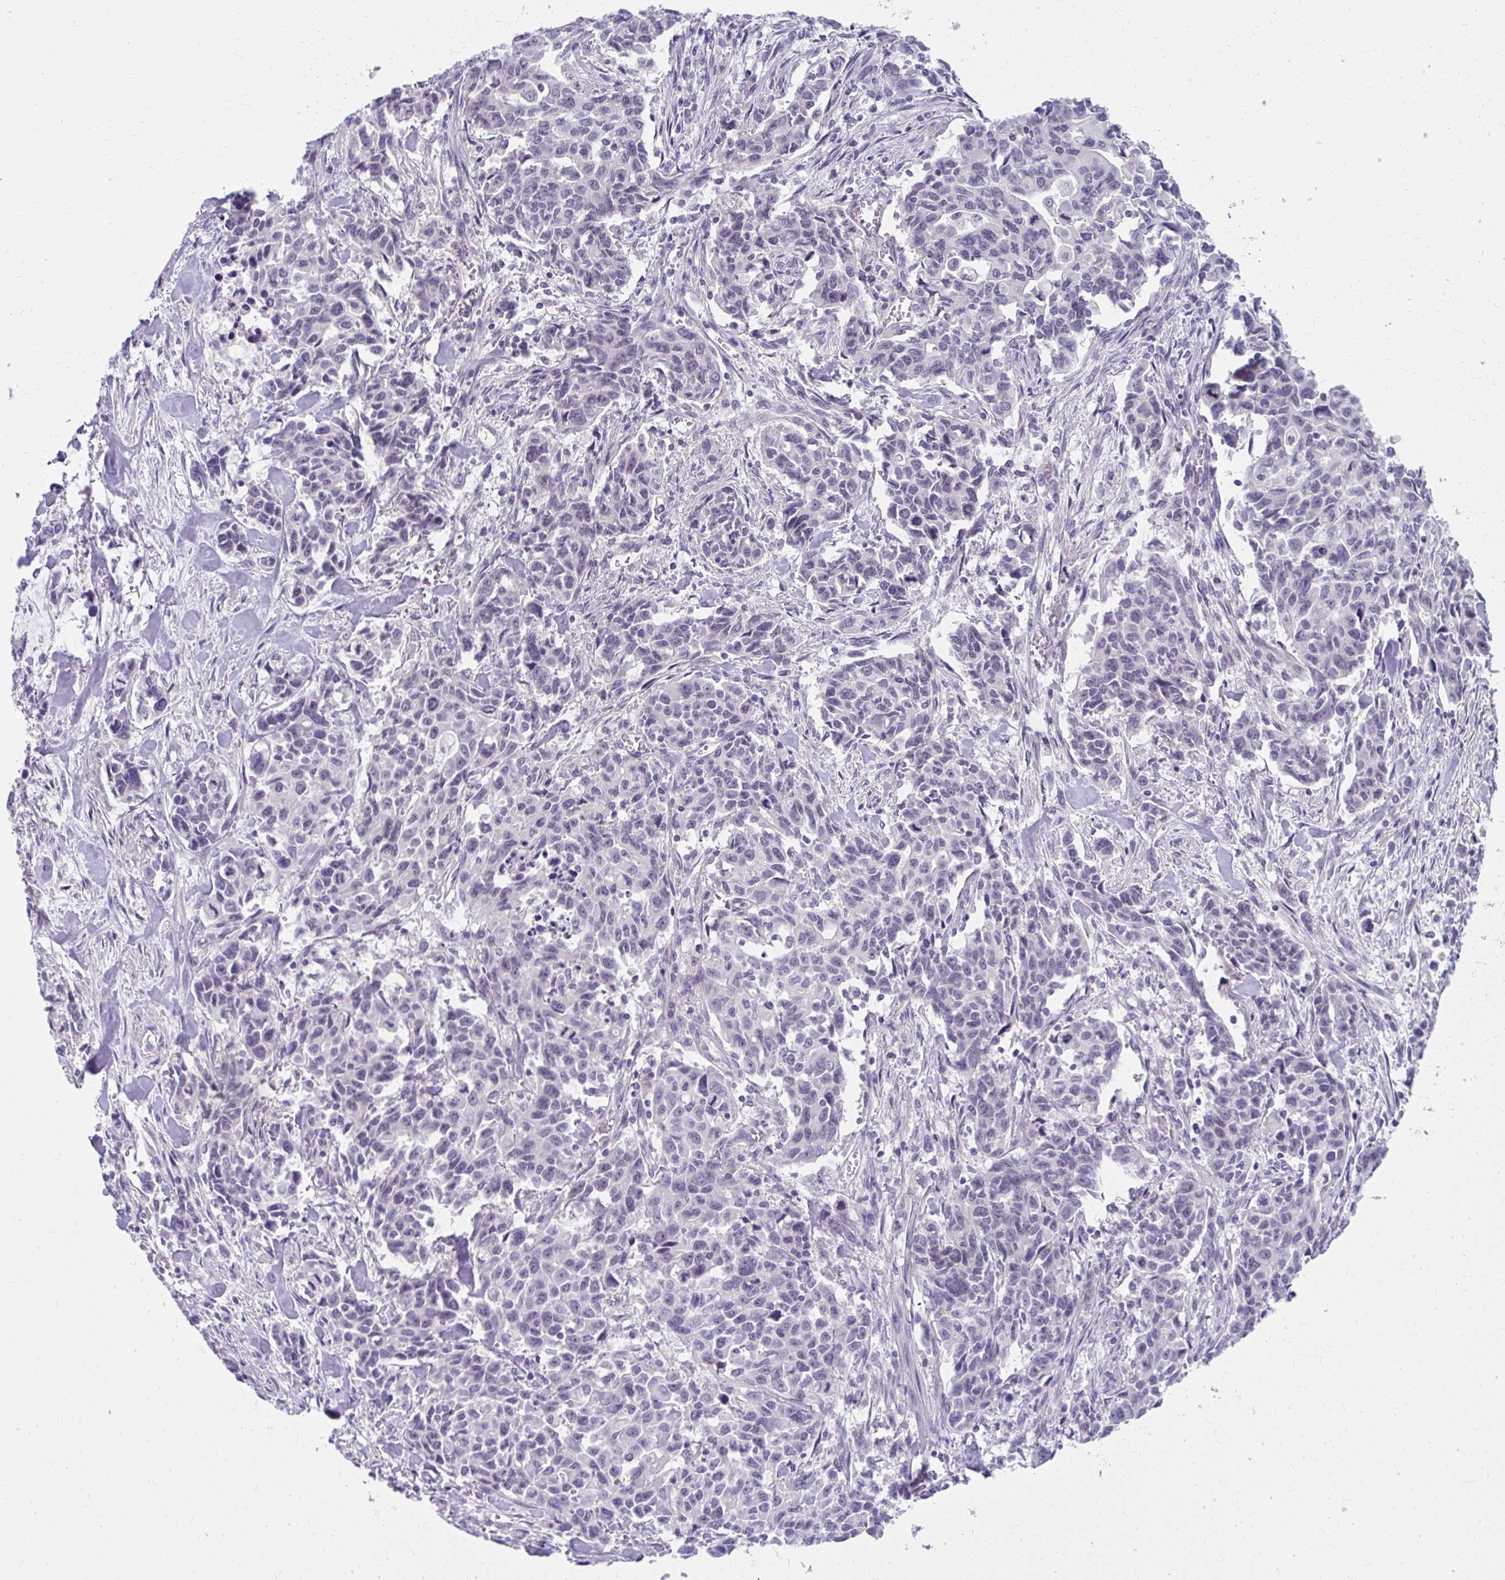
{"staining": {"intensity": "negative", "quantity": "none", "location": "none"}, "tissue": "stomach cancer", "cell_type": "Tumor cells", "image_type": "cancer", "snomed": [{"axis": "morphology", "description": "Adenocarcinoma, NOS"}, {"axis": "topography", "description": "Stomach, upper"}], "caption": "IHC of human stomach adenocarcinoma exhibits no staining in tumor cells.", "gene": "UGT3A2", "patient": {"sex": "male", "age": 85}}